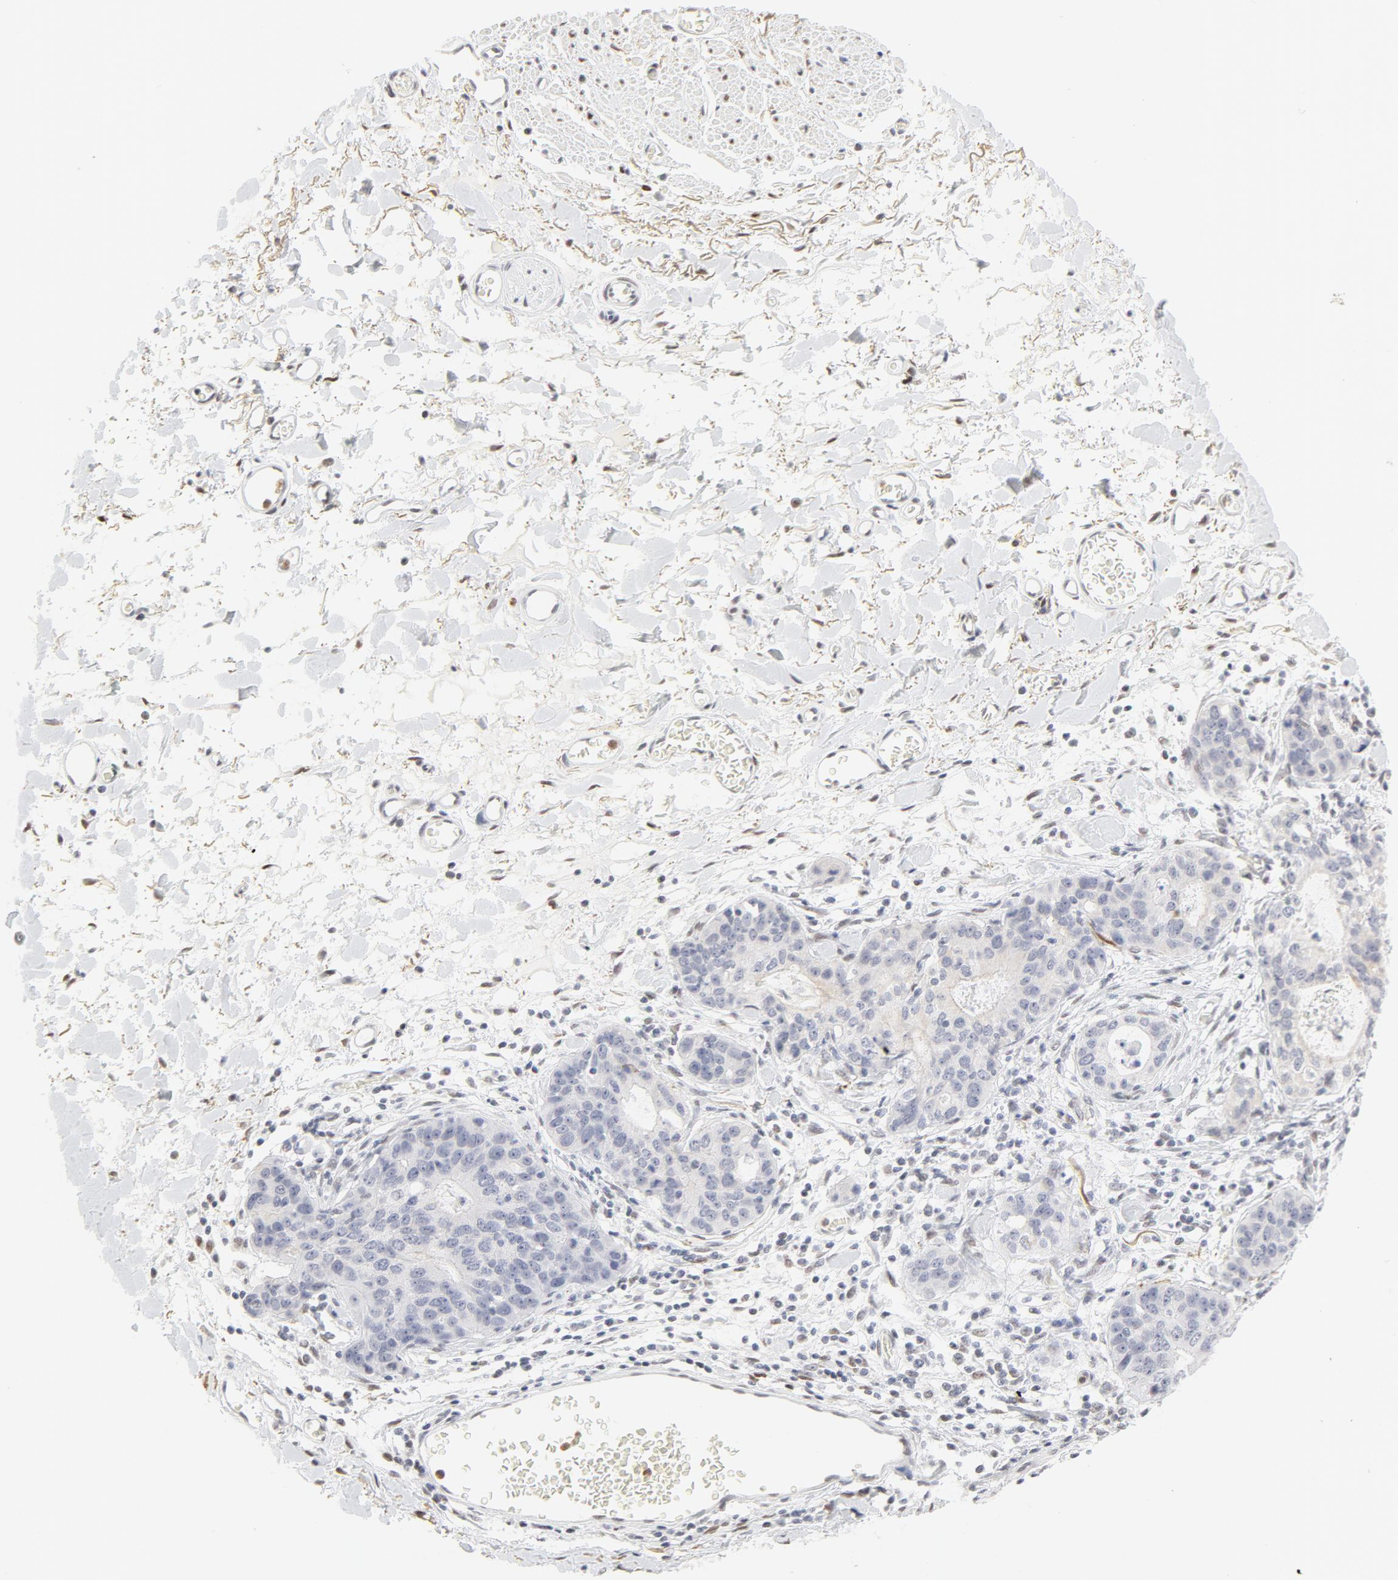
{"staining": {"intensity": "negative", "quantity": "none", "location": "none"}, "tissue": "stomach cancer", "cell_type": "Tumor cells", "image_type": "cancer", "snomed": [{"axis": "morphology", "description": "Adenocarcinoma, NOS"}, {"axis": "topography", "description": "Esophagus"}, {"axis": "topography", "description": "Stomach"}], "caption": "High magnification brightfield microscopy of stomach cancer stained with DAB (3,3'-diaminobenzidine) (brown) and counterstained with hematoxylin (blue): tumor cells show no significant staining.", "gene": "PBX1", "patient": {"sex": "male", "age": 74}}